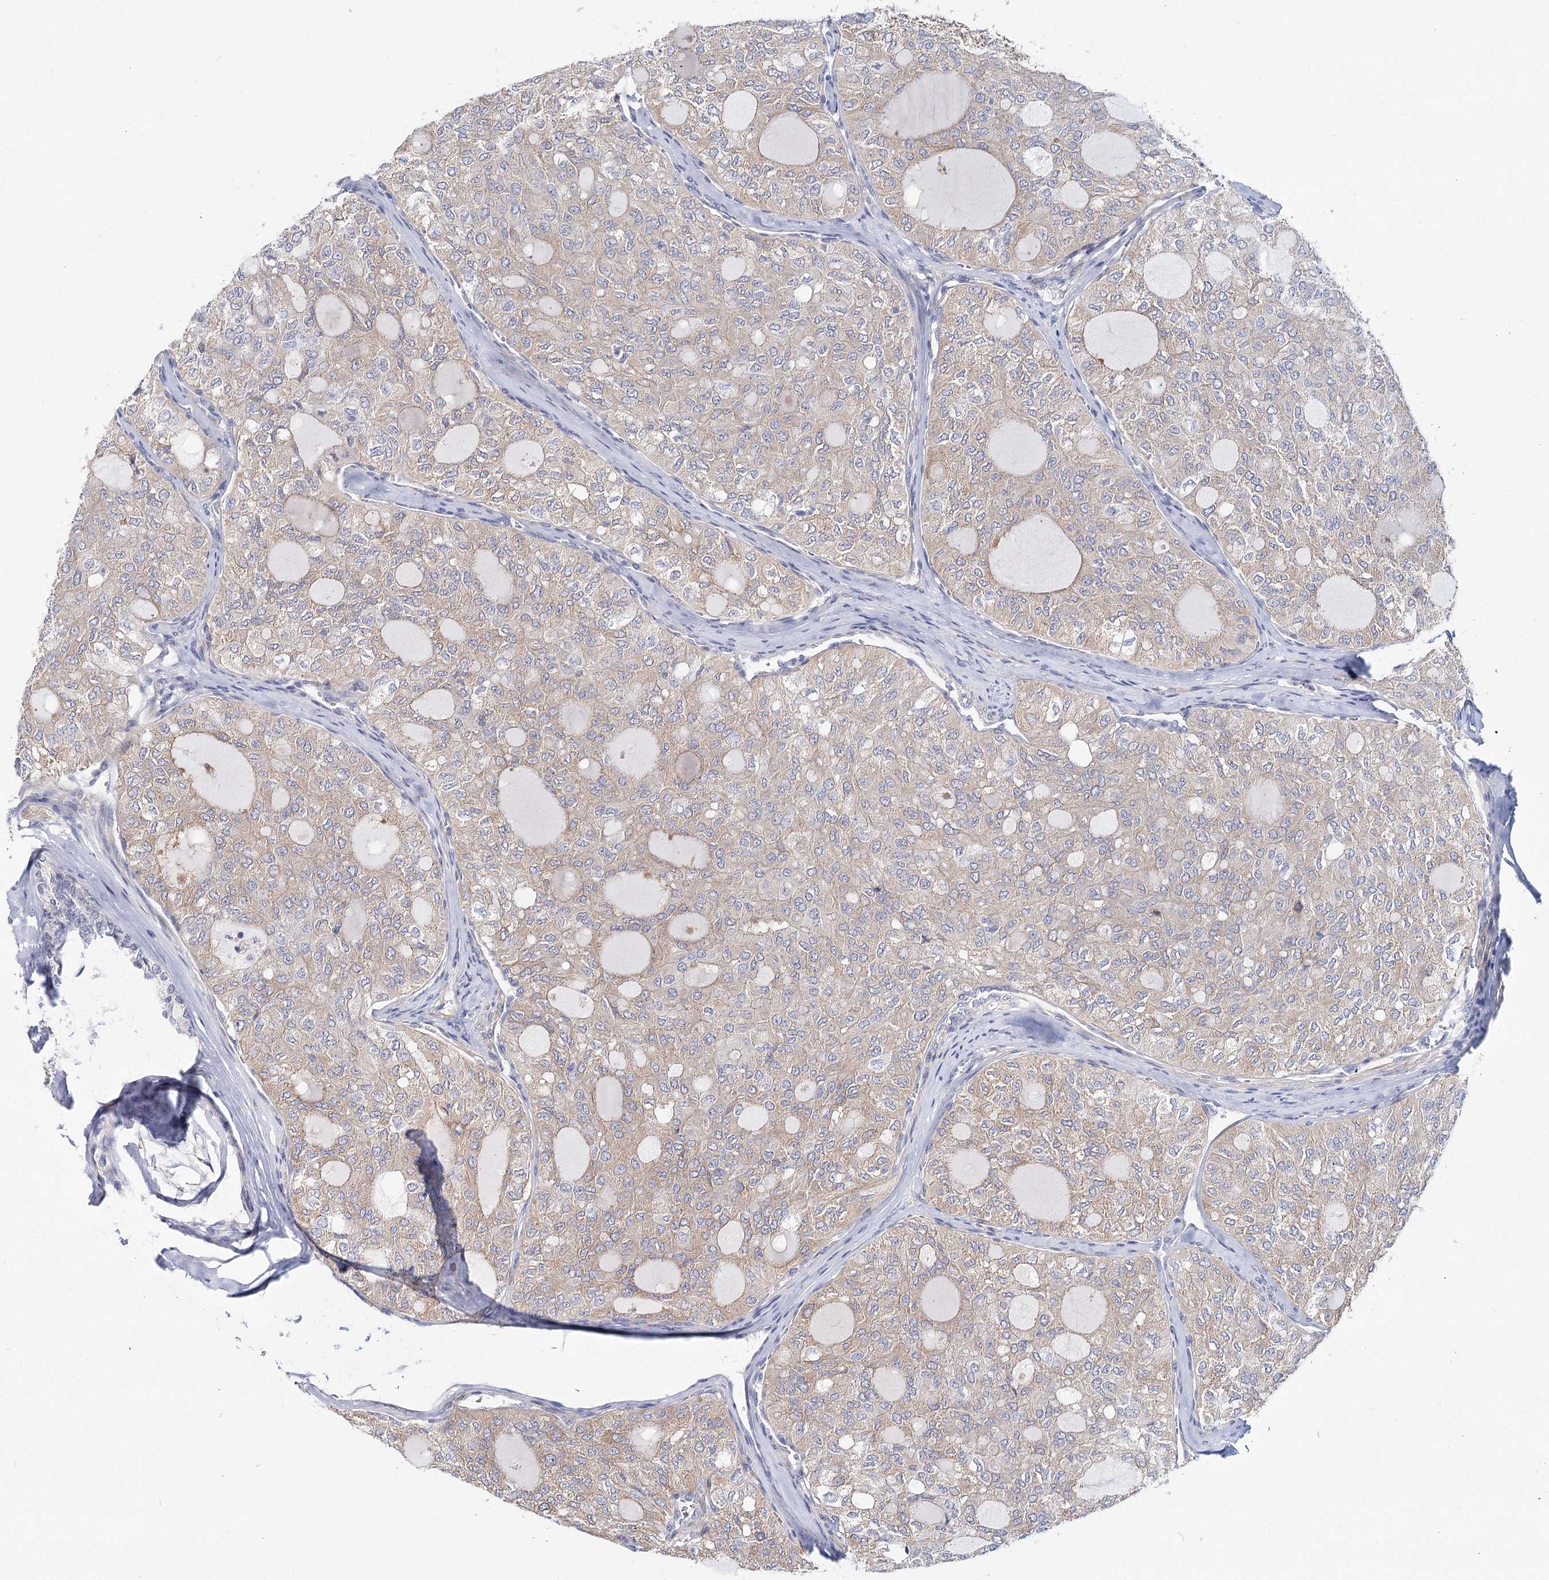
{"staining": {"intensity": "weak", "quantity": "<25%", "location": "cytoplasmic/membranous"}, "tissue": "thyroid cancer", "cell_type": "Tumor cells", "image_type": "cancer", "snomed": [{"axis": "morphology", "description": "Follicular adenoma carcinoma, NOS"}, {"axis": "topography", "description": "Thyroid gland"}], "caption": "DAB immunohistochemical staining of thyroid cancer (follicular adenoma carcinoma) shows no significant expression in tumor cells. (Stains: DAB (3,3'-diaminobenzidine) immunohistochemistry with hematoxylin counter stain, Microscopy: brightfield microscopy at high magnification).", "gene": "TEX12", "patient": {"sex": "male", "age": 75}}